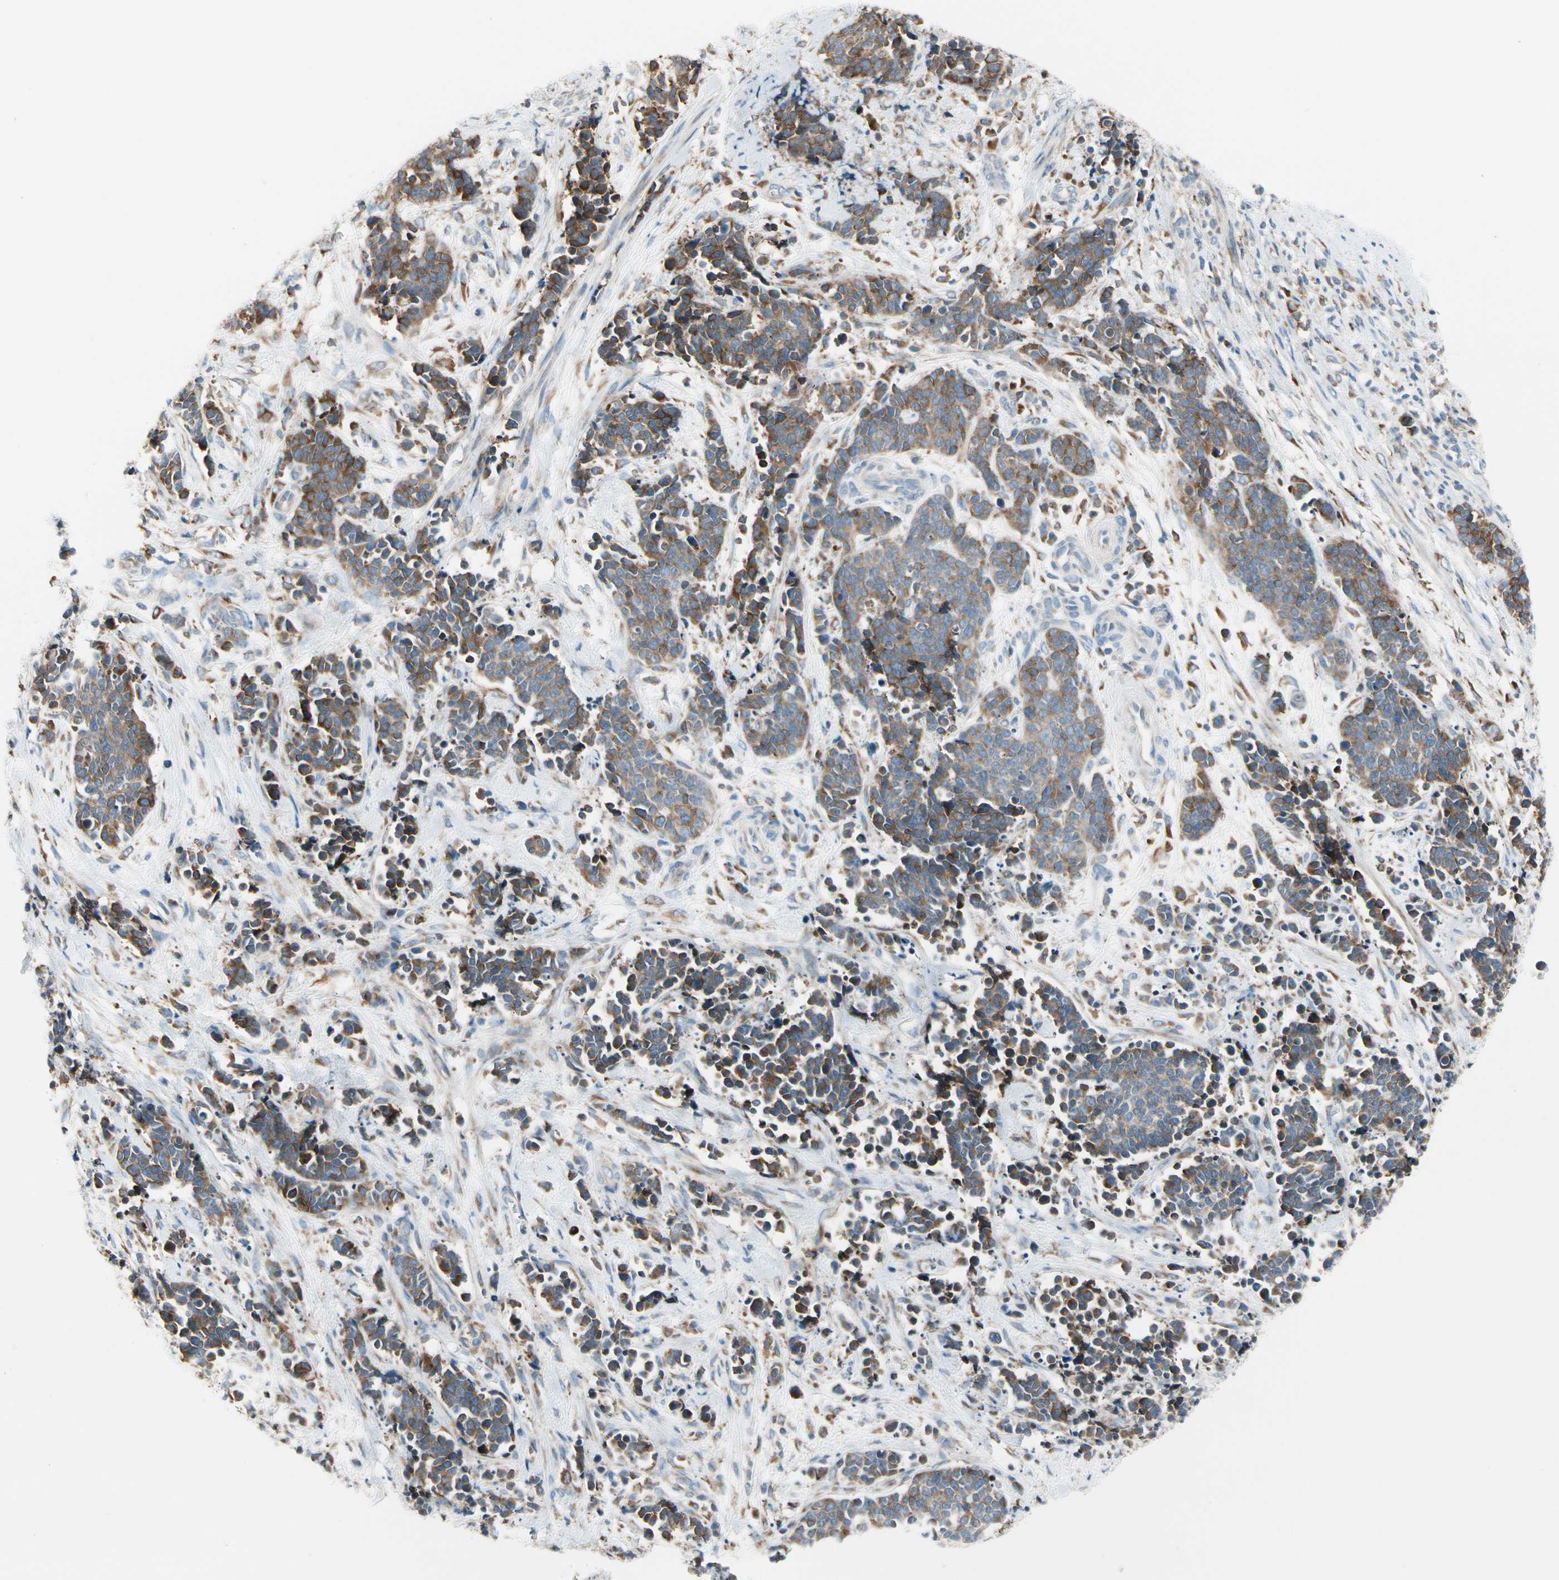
{"staining": {"intensity": "moderate", "quantity": ">75%", "location": "cytoplasmic/membranous"}, "tissue": "cervical cancer", "cell_type": "Tumor cells", "image_type": "cancer", "snomed": [{"axis": "morphology", "description": "Squamous cell carcinoma, NOS"}, {"axis": "topography", "description": "Cervix"}], "caption": "This histopathology image demonstrates IHC staining of squamous cell carcinoma (cervical), with medium moderate cytoplasmic/membranous positivity in about >75% of tumor cells.", "gene": "LRPAP1", "patient": {"sex": "female", "age": 35}}